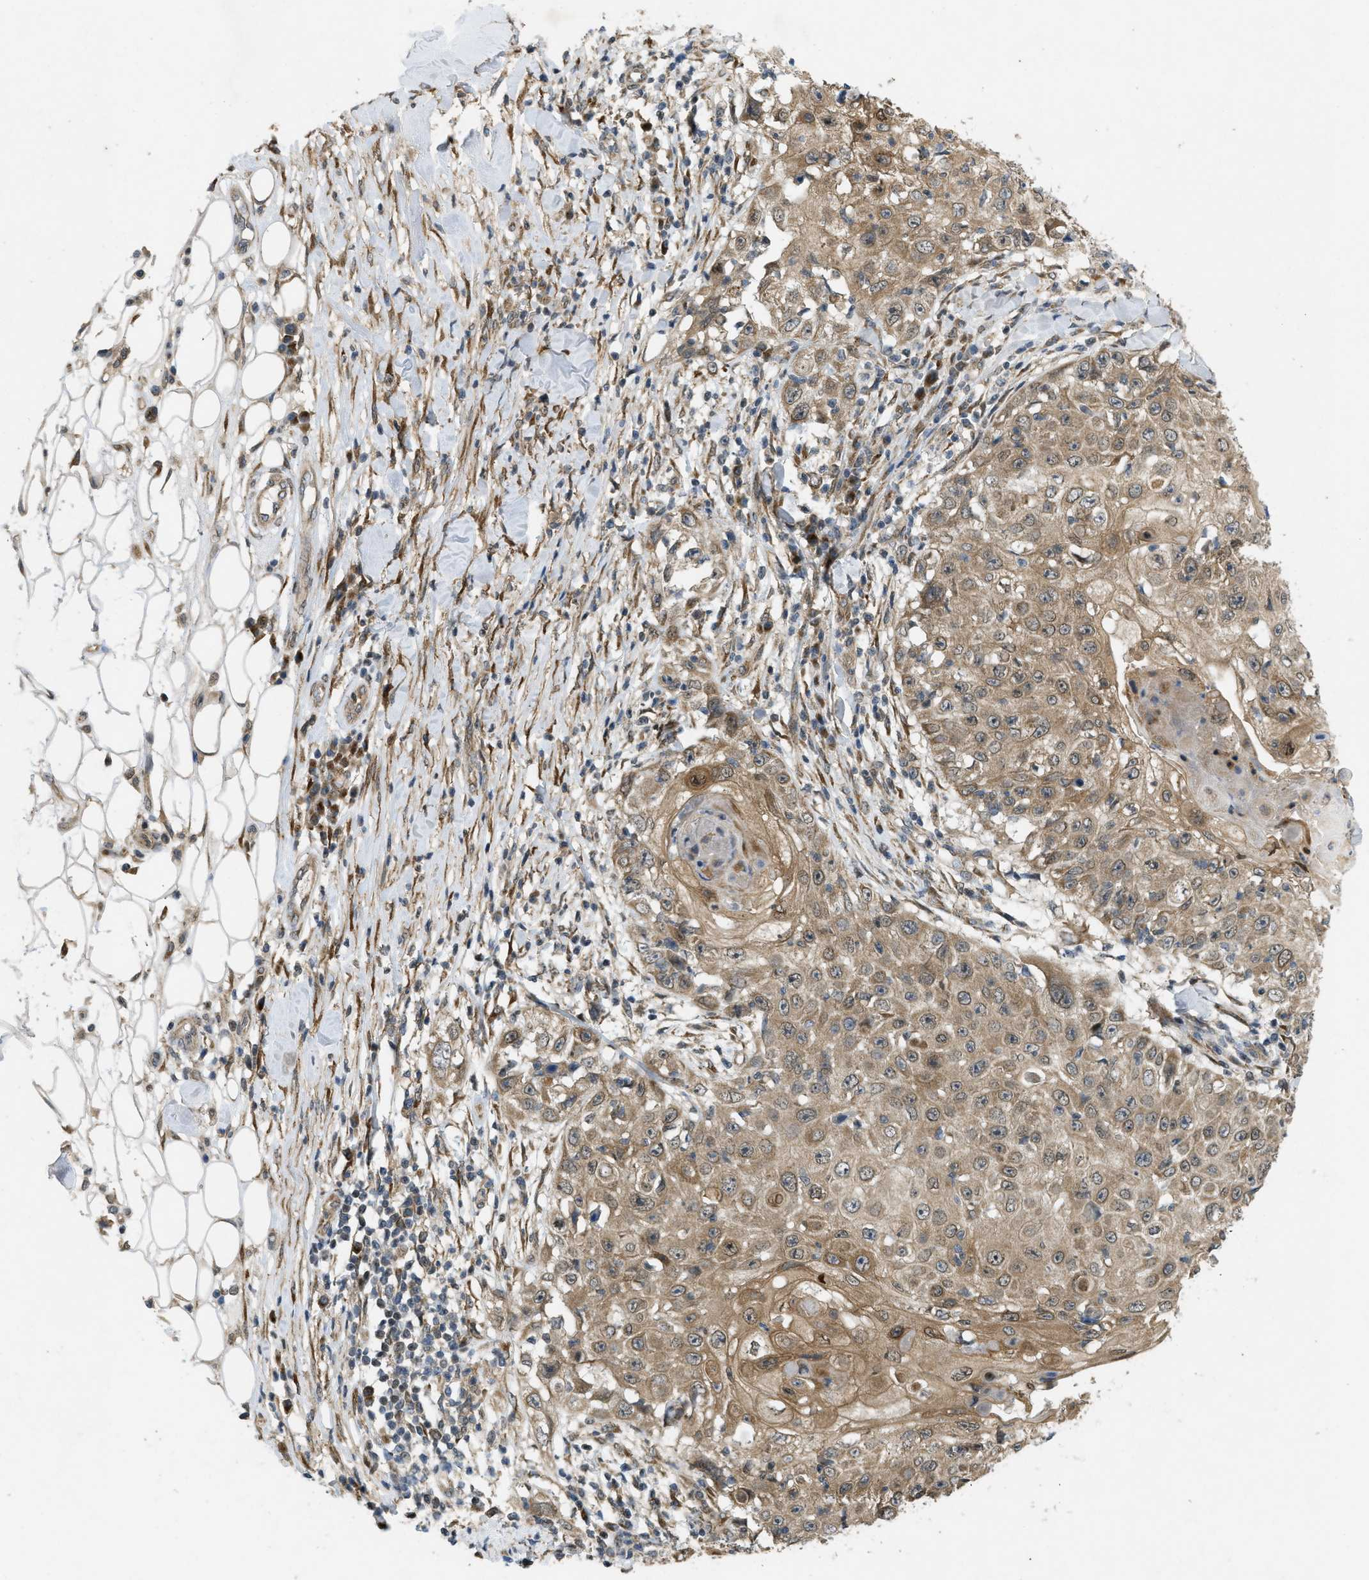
{"staining": {"intensity": "moderate", "quantity": ">75%", "location": "cytoplasmic/membranous"}, "tissue": "skin cancer", "cell_type": "Tumor cells", "image_type": "cancer", "snomed": [{"axis": "morphology", "description": "Squamous cell carcinoma, NOS"}, {"axis": "topography", "description": "Skin"}], "caption": "About >75% of tumor cells in human squamous cell carcinoma (skin) display moderate cytoplasmic/membranous protein positivity as visualized by brown immunohistochemical staining.", "gene": "IFNLR1", "patient": {"sex": "male", "age": 86}}